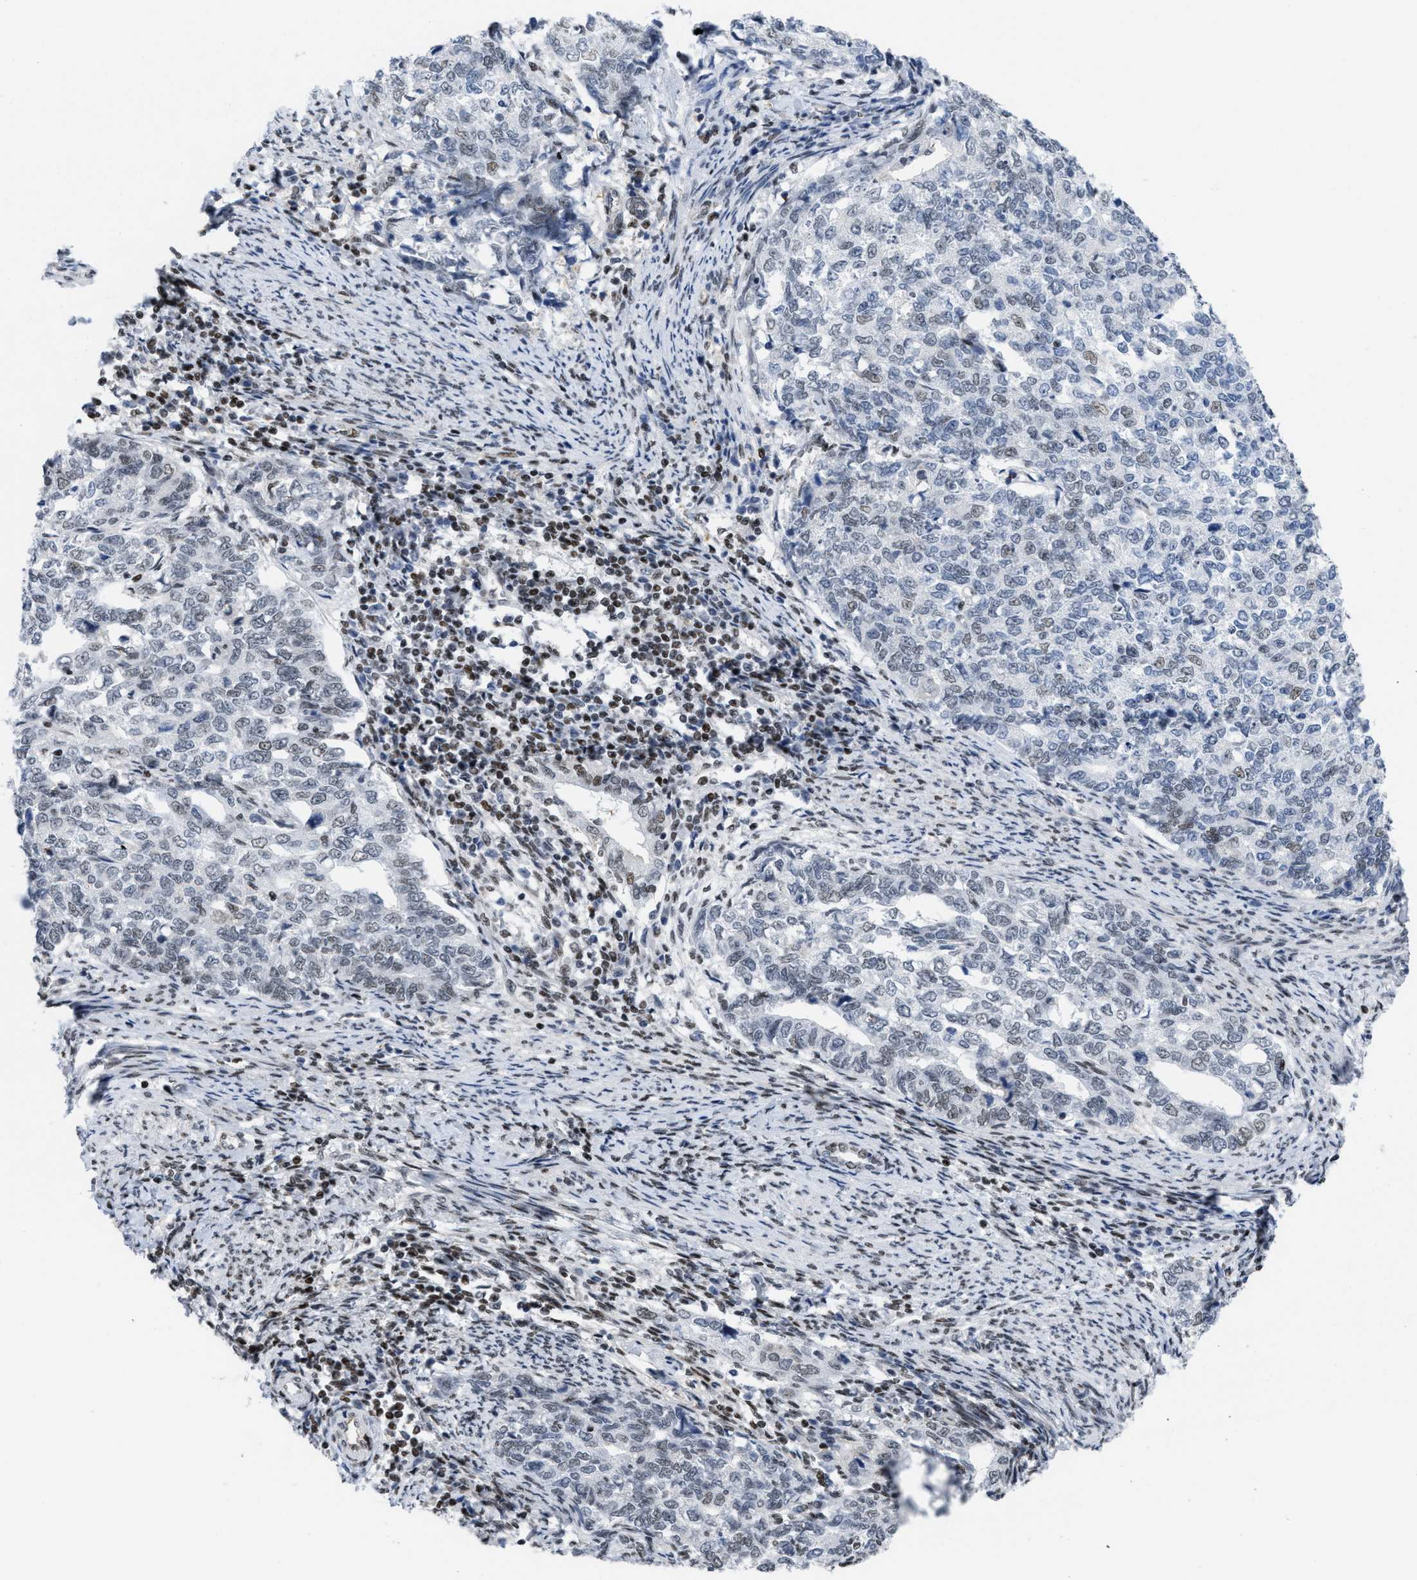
{"staining": {"intensity": "weak", "quantity": "<25%", "location": "nuclear"}, "tissue": "cervical cancer", "cell_type": "Tumor cells", "image_type": "cancer", "snomed": [{"axis": "morphology", "description": "Squamous cell carcinoma, NOS"}, {"axis": "topography", "description": "Cervix"}], "caption": "This is an immunohistochemistry photomicrograph of human cervical squamous cell carcinoma. There is no expression in tumor cells.", "gene": "MIER1", "patient": {"sex": "female", "age": 63}}